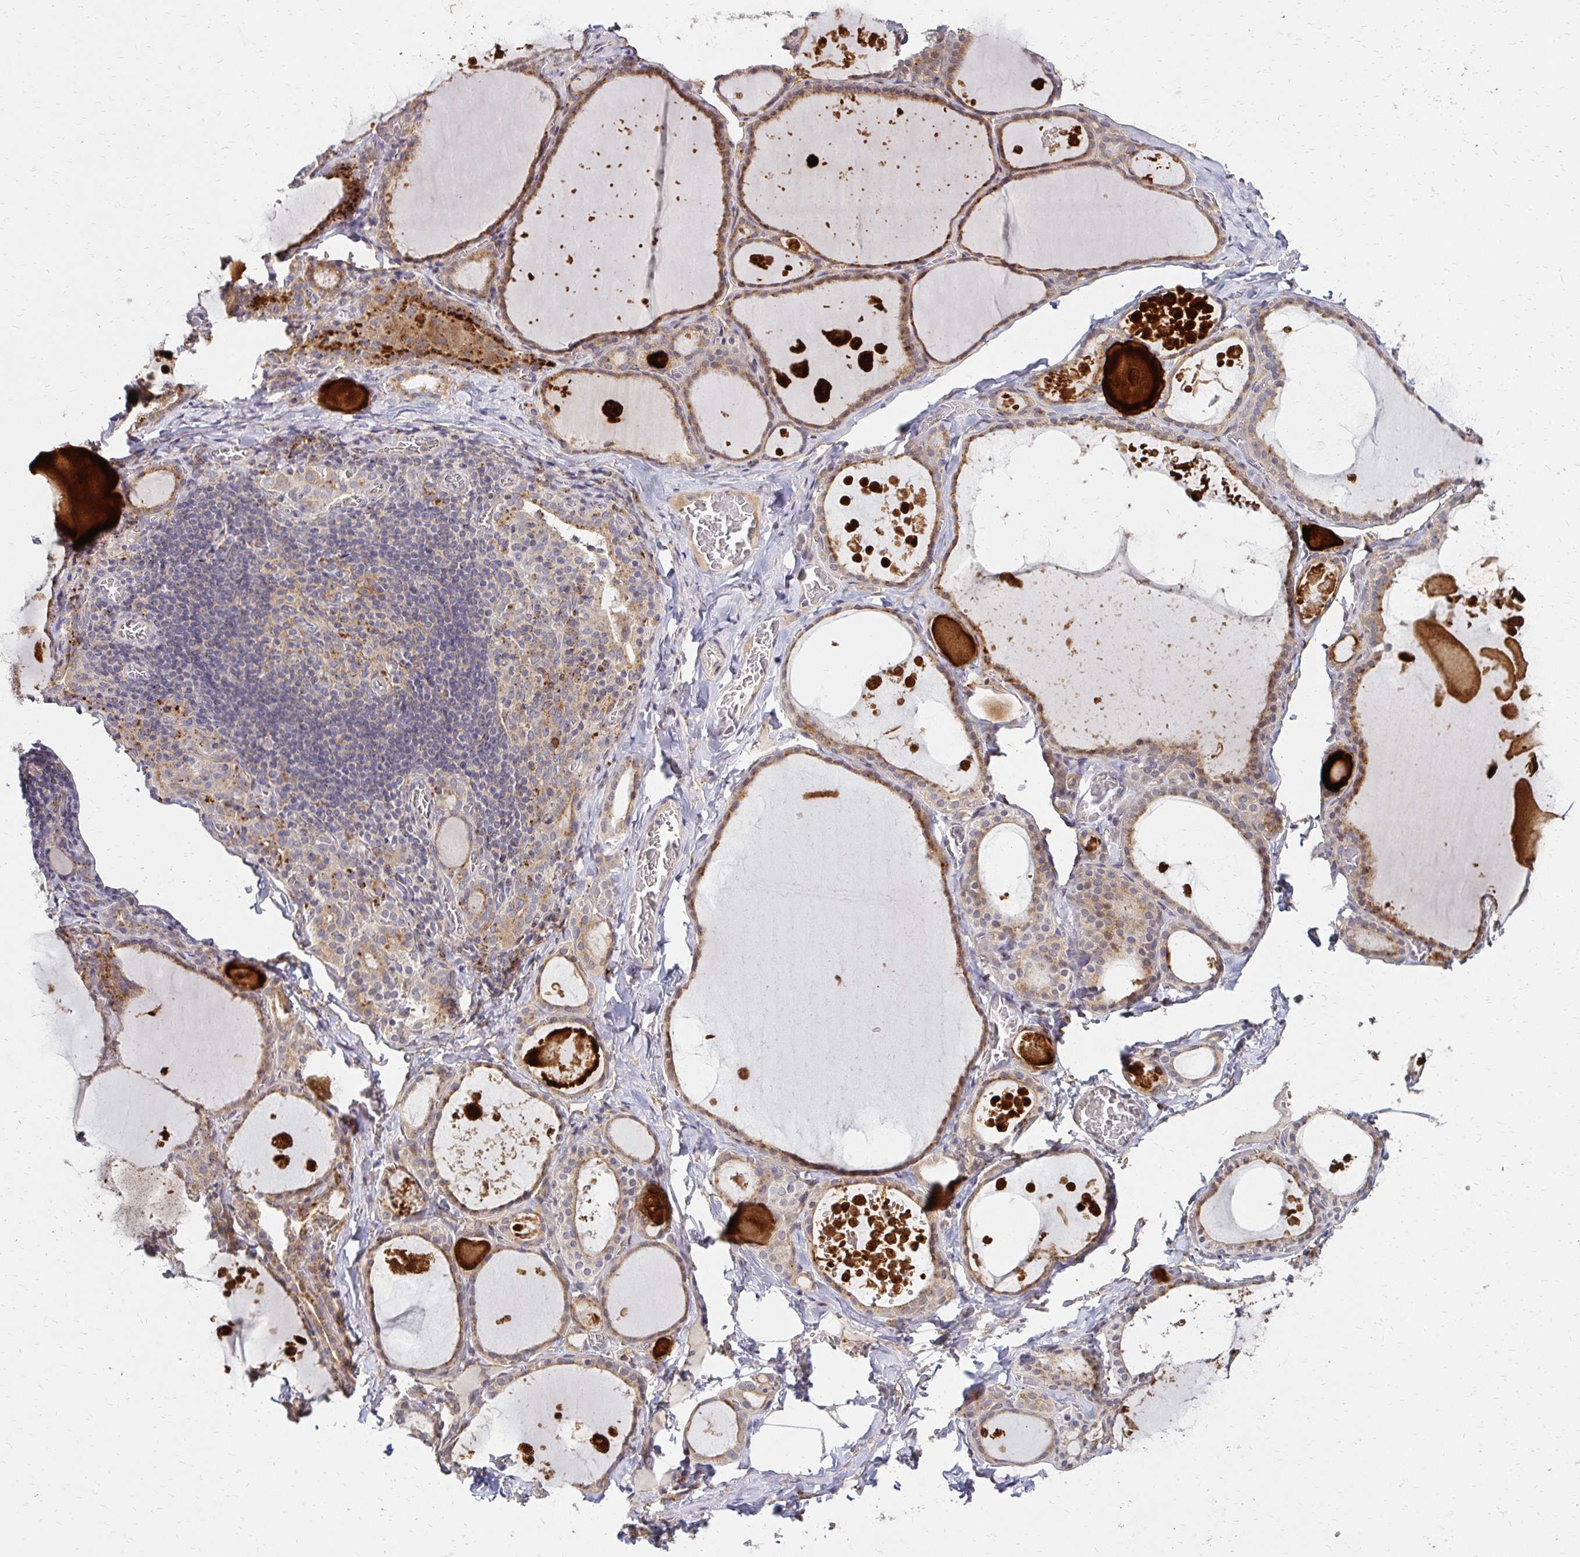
{"staining": {"intensity": "moderate", "quantity": ">75%", "location": "cytoplasmic/membranous"}, "tissue": "thyroid gland", "cell_type": "Glandular cells", "image_type": "normal", "snomed": [{"axis": "morphology", "description": "Normal tissue, NOS"}, {"axis": "topography", "description": "Thyroid gland"}], "caption": "IHC histopathology image of normal human thyroid gland stained for a protein (brown), which reveals medium levels of moderate cytoplasmic/membranous staining in approximately >75% of glandular cells.", "gene": "IDUA", "patient": {"sex": "male", "age": 56}}